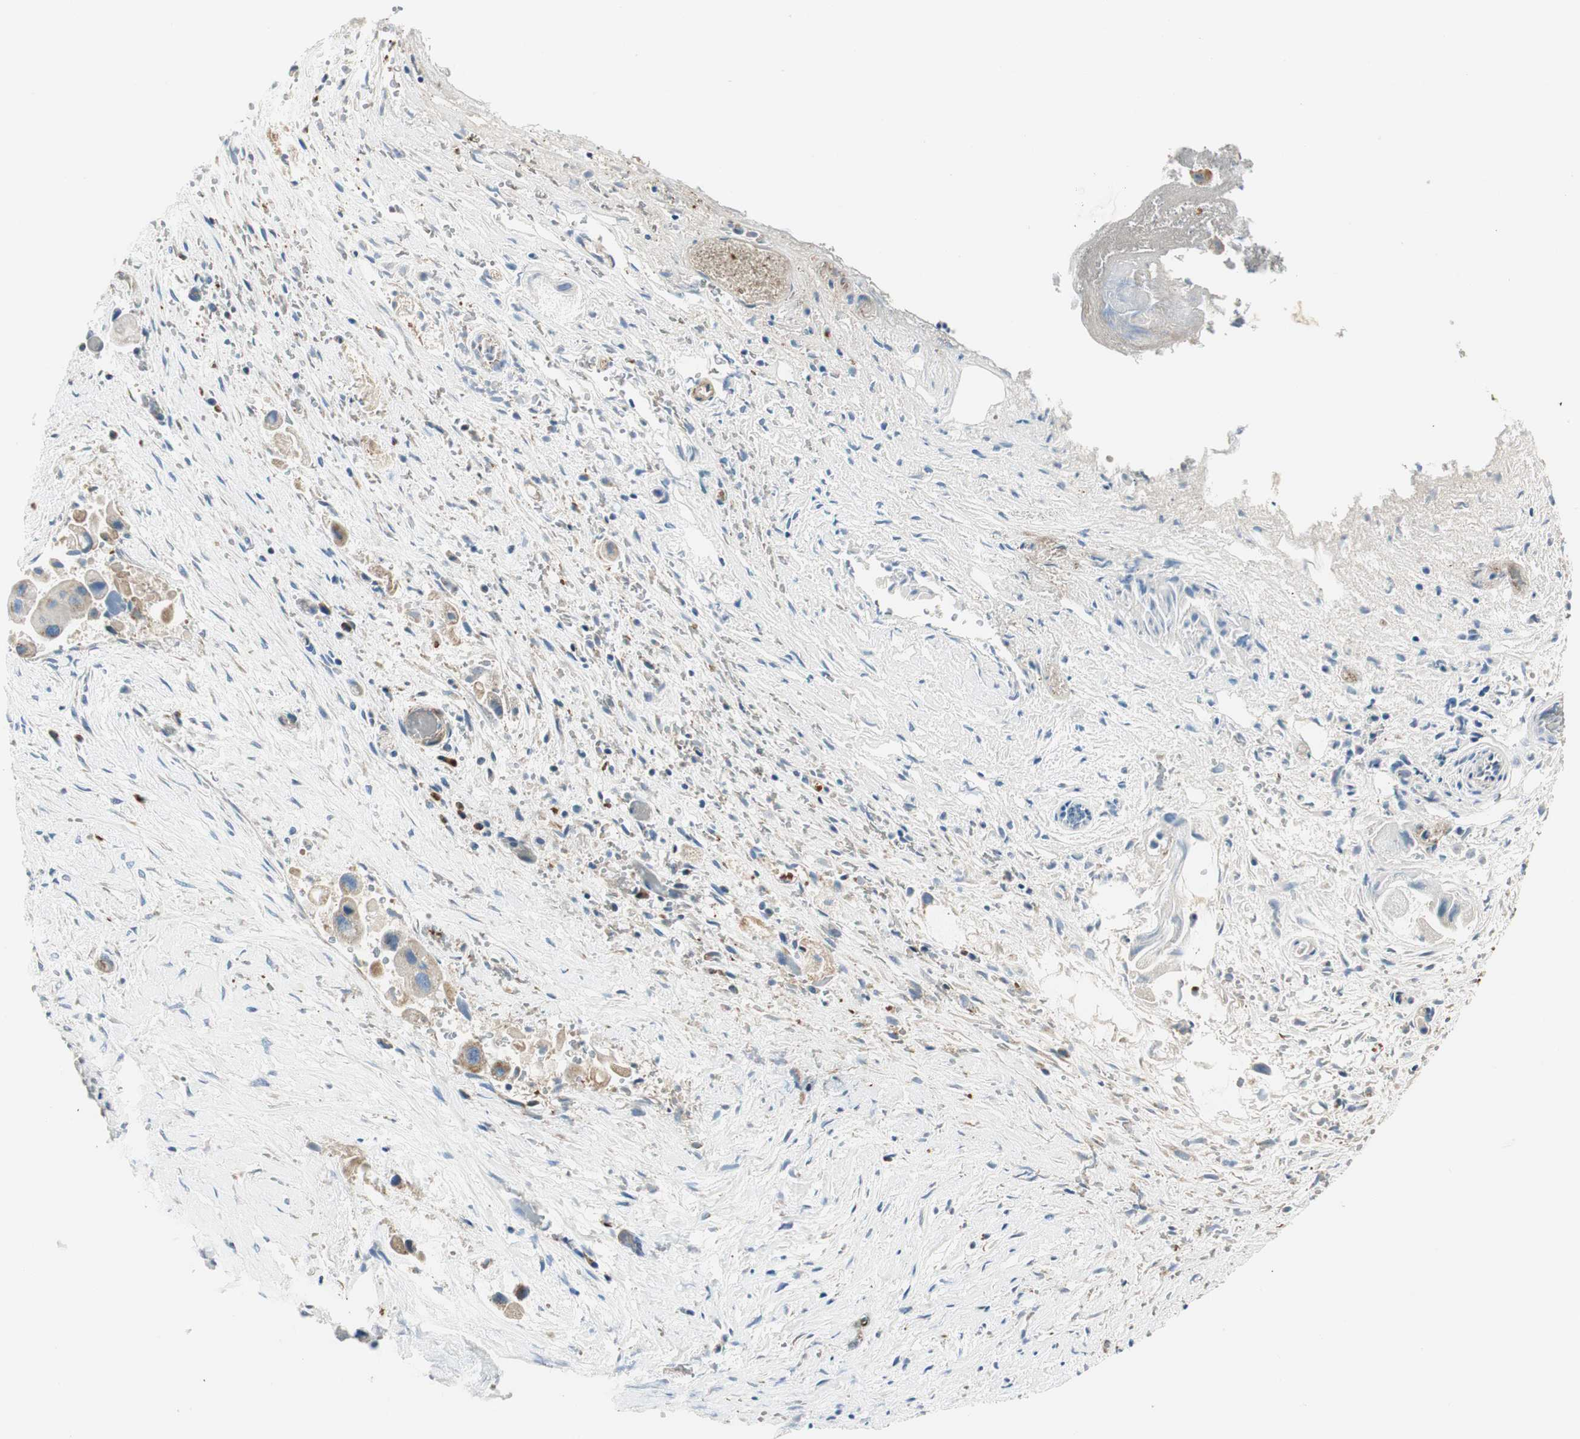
{"staining": {"intensity": "weak", "quantity": ">75%", "location": "cytoplasmic/membranous"}, "tissue": "liver cancer", "cell_type": "Tumor cells", "image_type": "cancer", "snomed": [{"axis": "morphology", "description": "Normal tissue, NOS"}, {"axis": "morphology", "description": "Cholangiocarcinoma"}, {"axis": "topography", "description": "Liver"}, {"axis": "topography", "description": "Peripheral nerve tissue"}], "caption": "Immunohistochemical staining of liver cancer reveals low levels of weak cytoplasmic/membranous protein positivity in approximately >75% of tumor cells. (Stains: DAB (3,3'-diaminobenzidine) in brown, nuclei in blue, Microscopy: brightfield microscopy at high magnification).", "gene": "RORB", "patient": {"sex": "male", "age": 50}}